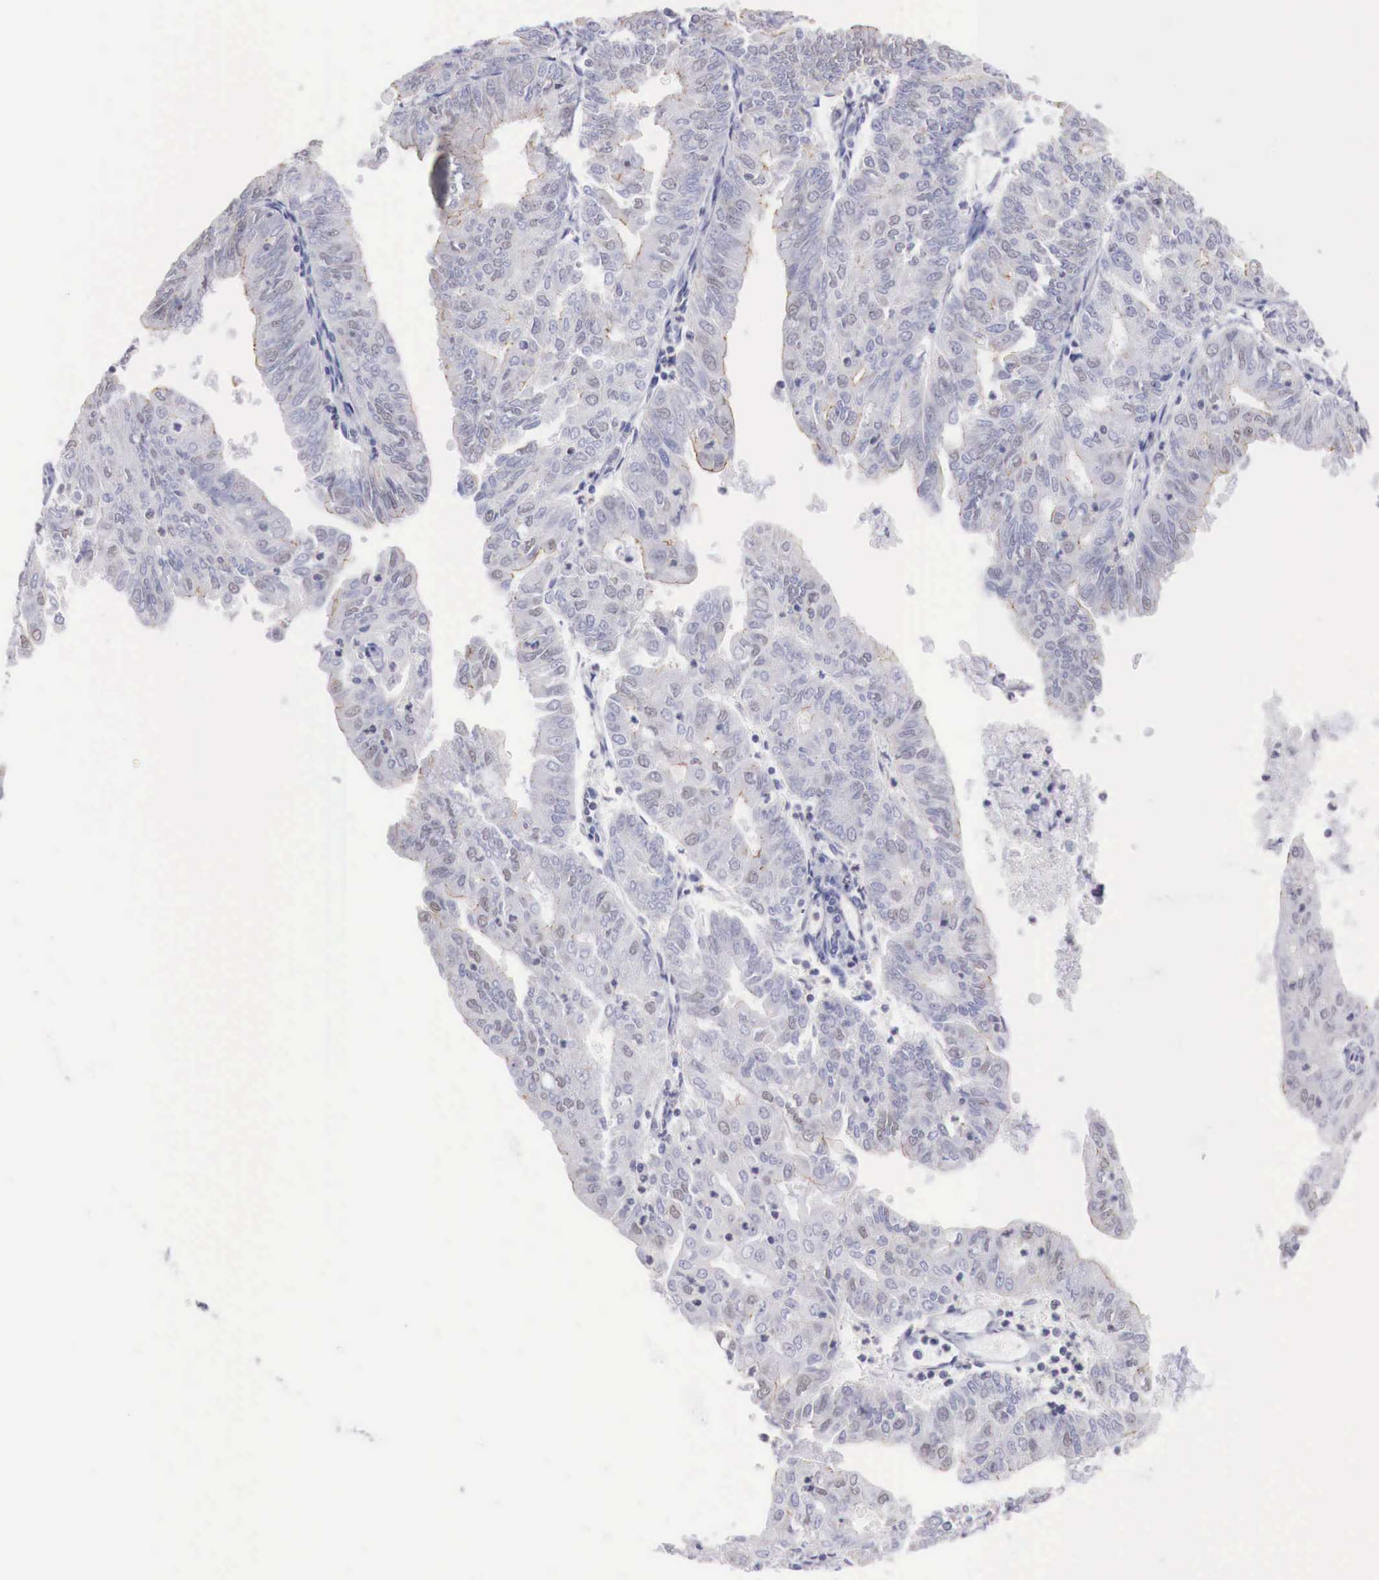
{"staining": {"intensity": "negative", "quantity": "none", "location": "none"}, "tissue": "endometrial cancer", "cell_type": "Tumor cells", "image_type": "cancer", "snomed": [{"axis": "morphology", "description": "Adenocarcinoma, NOS"}, {"axis": "topography", "description": "Endometrium"}], "caption": "Immunohistochemical staining of human endometrial cancer demonstrates no significant expression in tumor cells.", "gene": "TRIM13", "patient": {"sex": "female", "age": 79}}